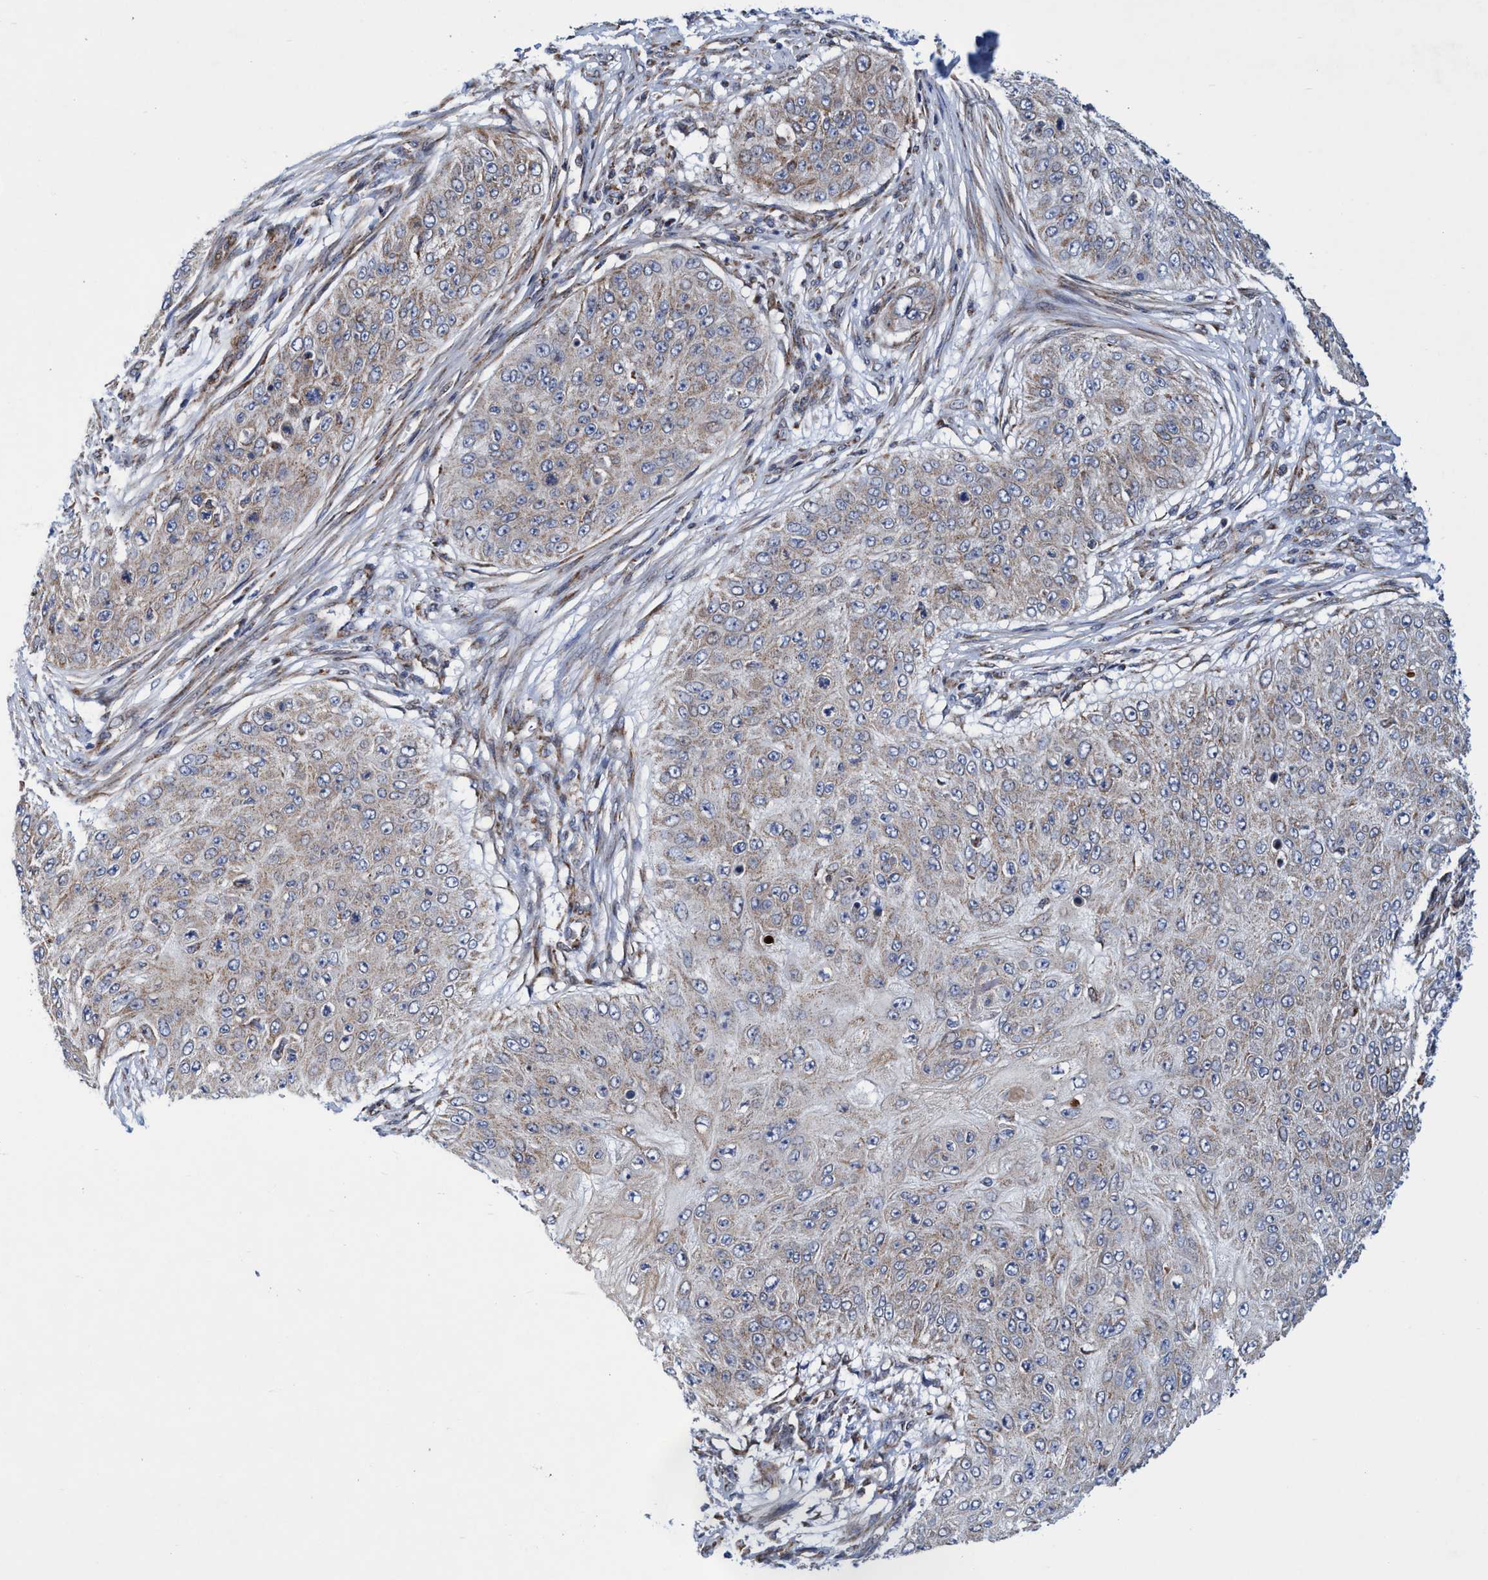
{"staining": {"intensity": "weak", "quantity": ">75%", "location": "cytoplasmic/membranous"}, "tissue": "skin cancer", "cell_type": "Tumor cells", "image_type": "cancer", "snomed": [{"axis": "morphology", "description": "Squamous cell carcinoma, NOS"}, {"axis": "topography", "description": "Skin"}], "caption": "Approximately >75% of tumor cells in skin cancer (squamous cell carcinoma) exhibit weak cytoplasmic/membranous protein positivity as visualized by brown immunohistochemical staining.", "gene": "POLR1F", "patient": {"sex": "female", "age": 80}}